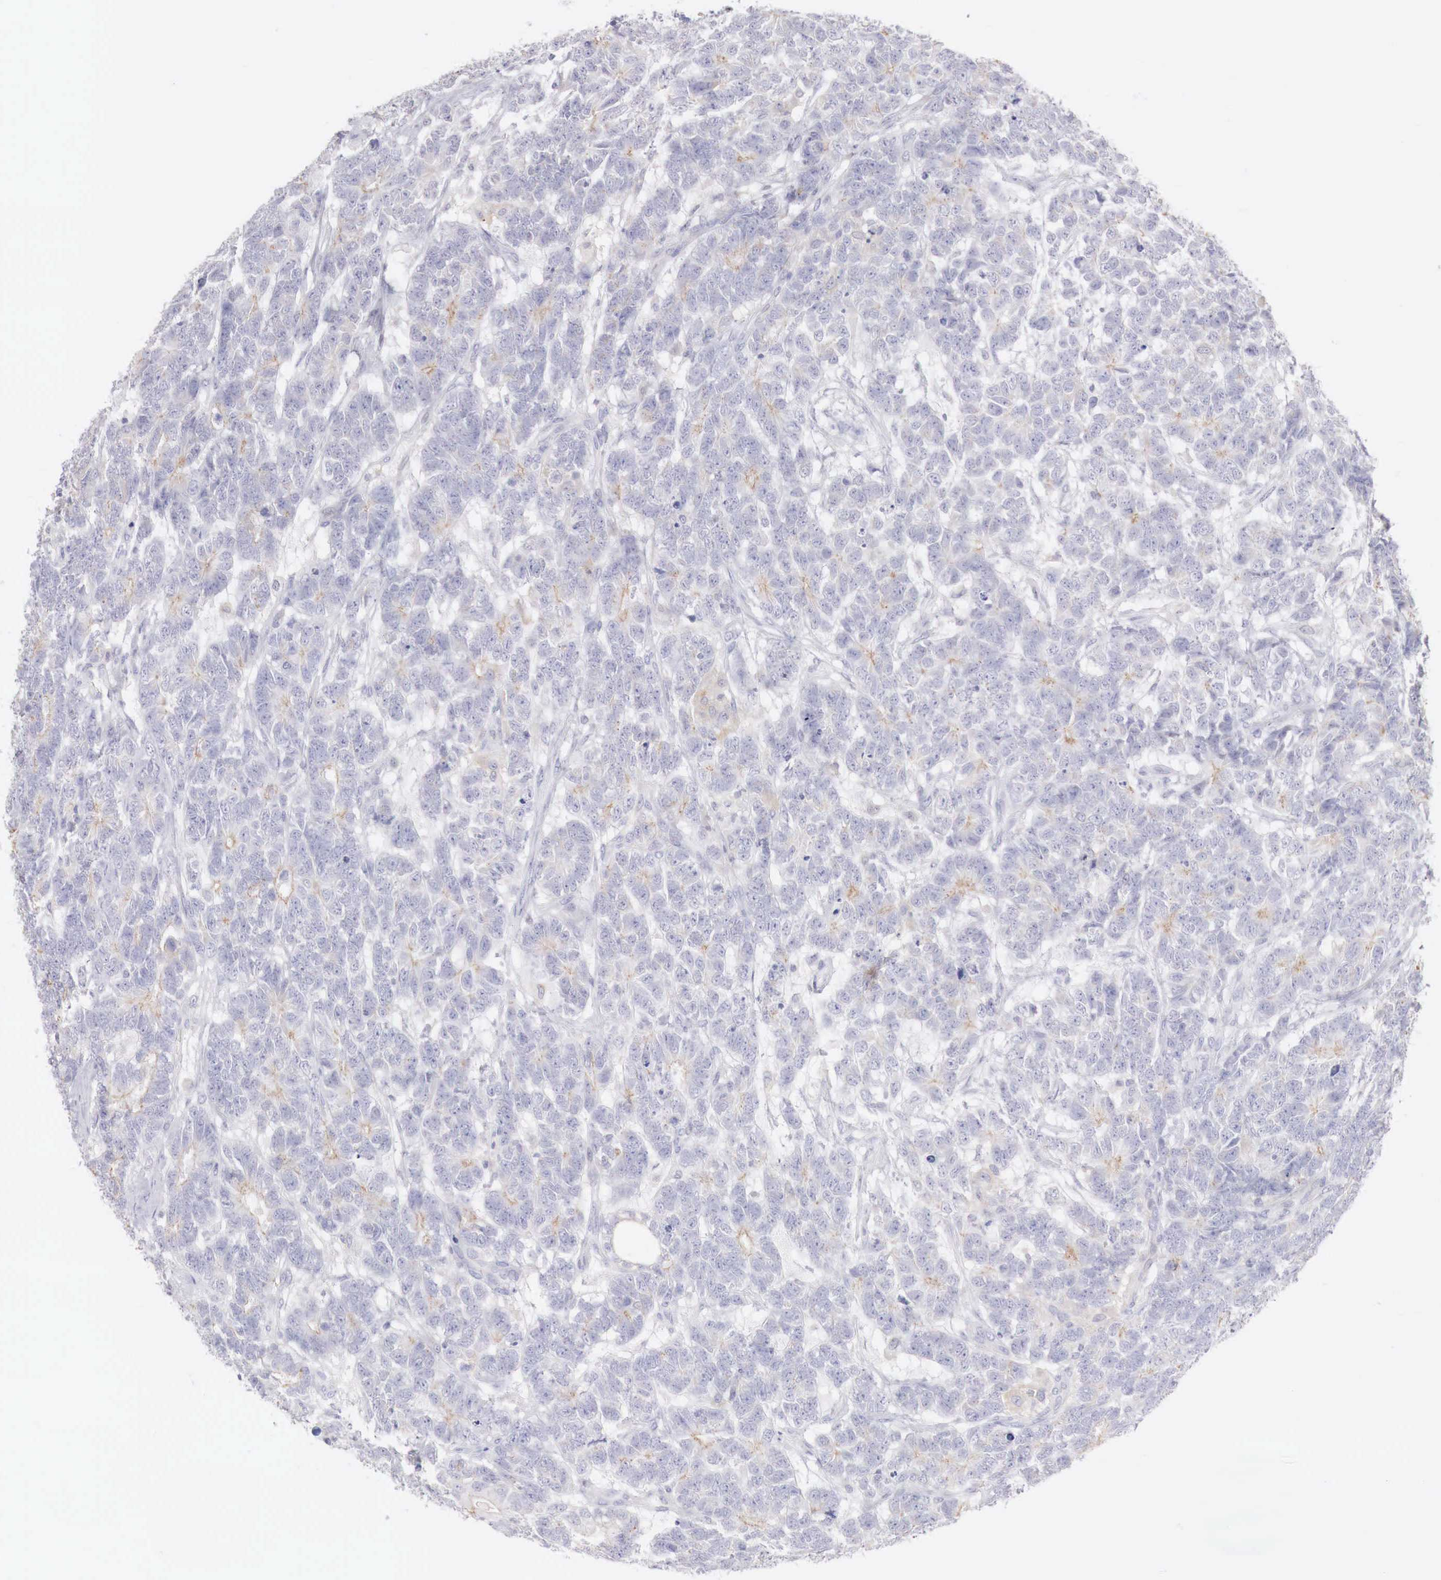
{"staining": {"intensity": "negative", "quantity": "none", "location": "none"}, "tissue": "testis cancer", "cell_type": "Tumor cells", "image_type": "cancer", "snomed": [{"axis": "morphology", "description": "Carcinoma, Embryonal, NOS"}, {"axis": "topography", "description": "Testis"}], "caption": "DAB immunohistochemical staining of testis cancer reveals no significant expression in tumor cells.", "gene": "TRIM13", "patient": {"sex": "male", "age": 26}}